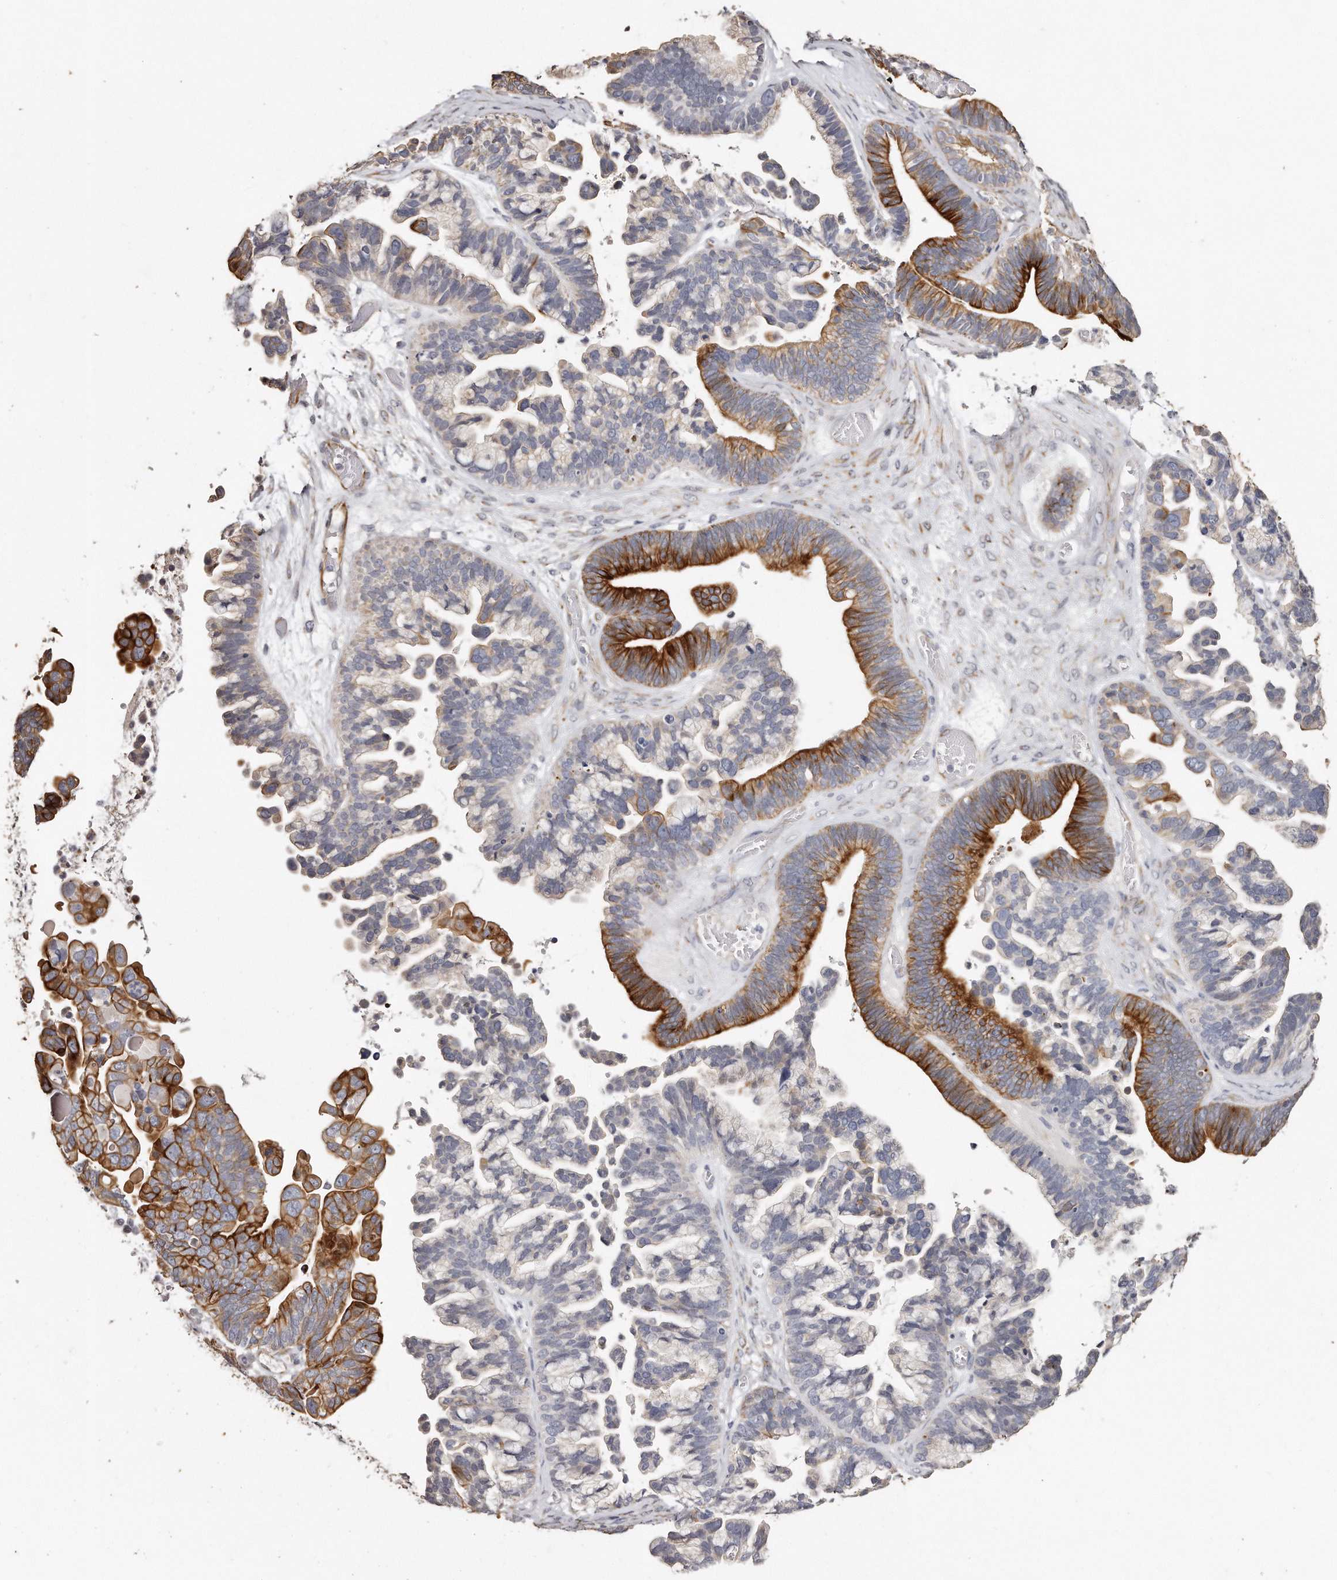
{"staining": {"intensity": "strong", "quantity": "25%-75%", "location": "cytoplasmic/membranous"}, "tissue": "ovarian cancer", "cell_type": "Tumor cells", "image_type": "cancer", "snomed": [{"axis": "morphology", "description": "Cystadenocarcinoma, serous, NOS"}, {"axis": "topography", "description": "Ovary"}], "caption": "This image exhibits IHC staining of human ovarian cancer, with high strong cytoplasmic/membranous expression in about 25%-75% of tumor cells.", "gene": "ZYG11A", "patient": {"sex": "female", "age": 56}}